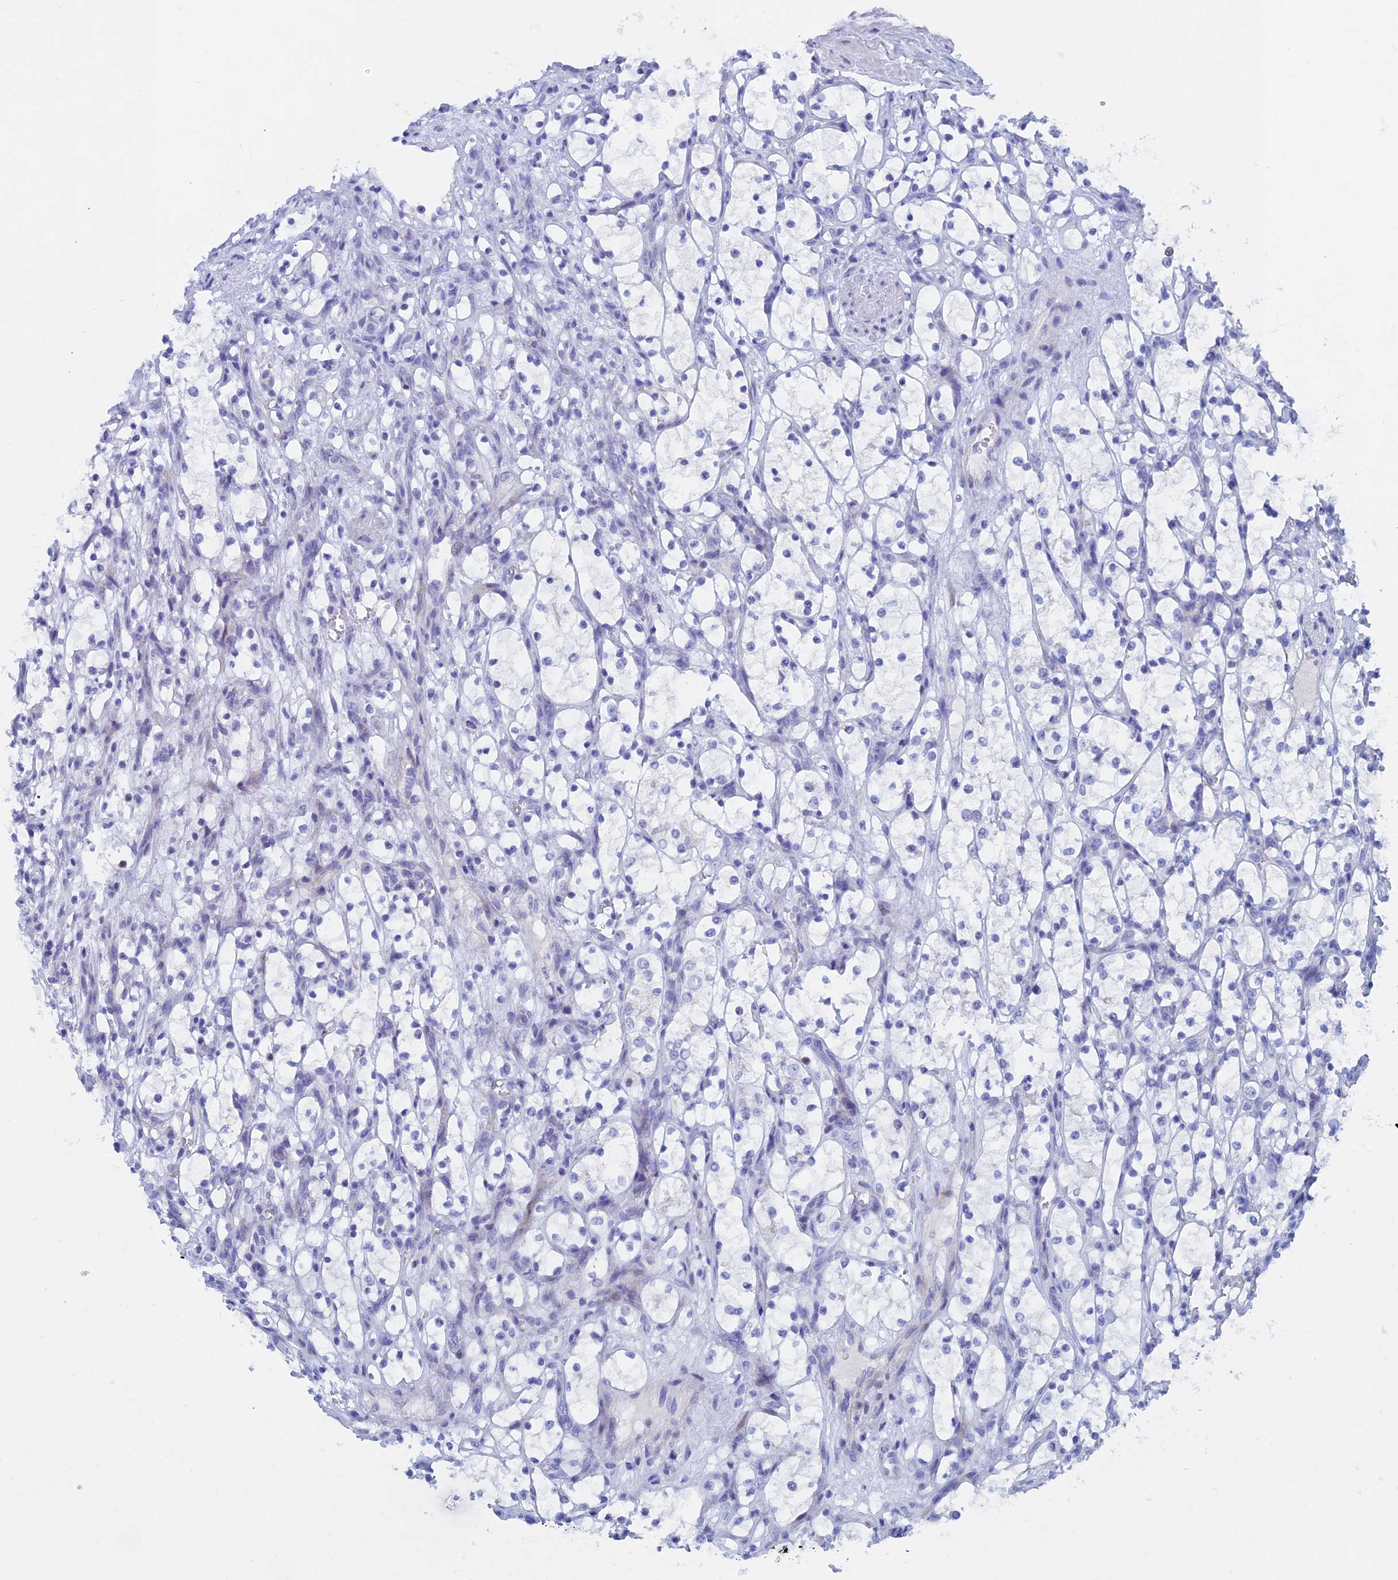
{"staining": {"intensity": "negative", "quantity": "none", "location": "none"}, "tissue": "renal cancer", "cell_type": "Tumor cells", "image_type": "cancer", "snomed": [{"axis": "morphology", "description": "Adenocarcinoma, NOS"}, {"axis": "topography", "description": "Kidney"}], "caption": "This is a image of IHC staining of adenocarcinoma (renal), which shows no staining in tumor cells.", "gene": "PSMC3IP", "patient": {"sex": "female", "age": 69}}